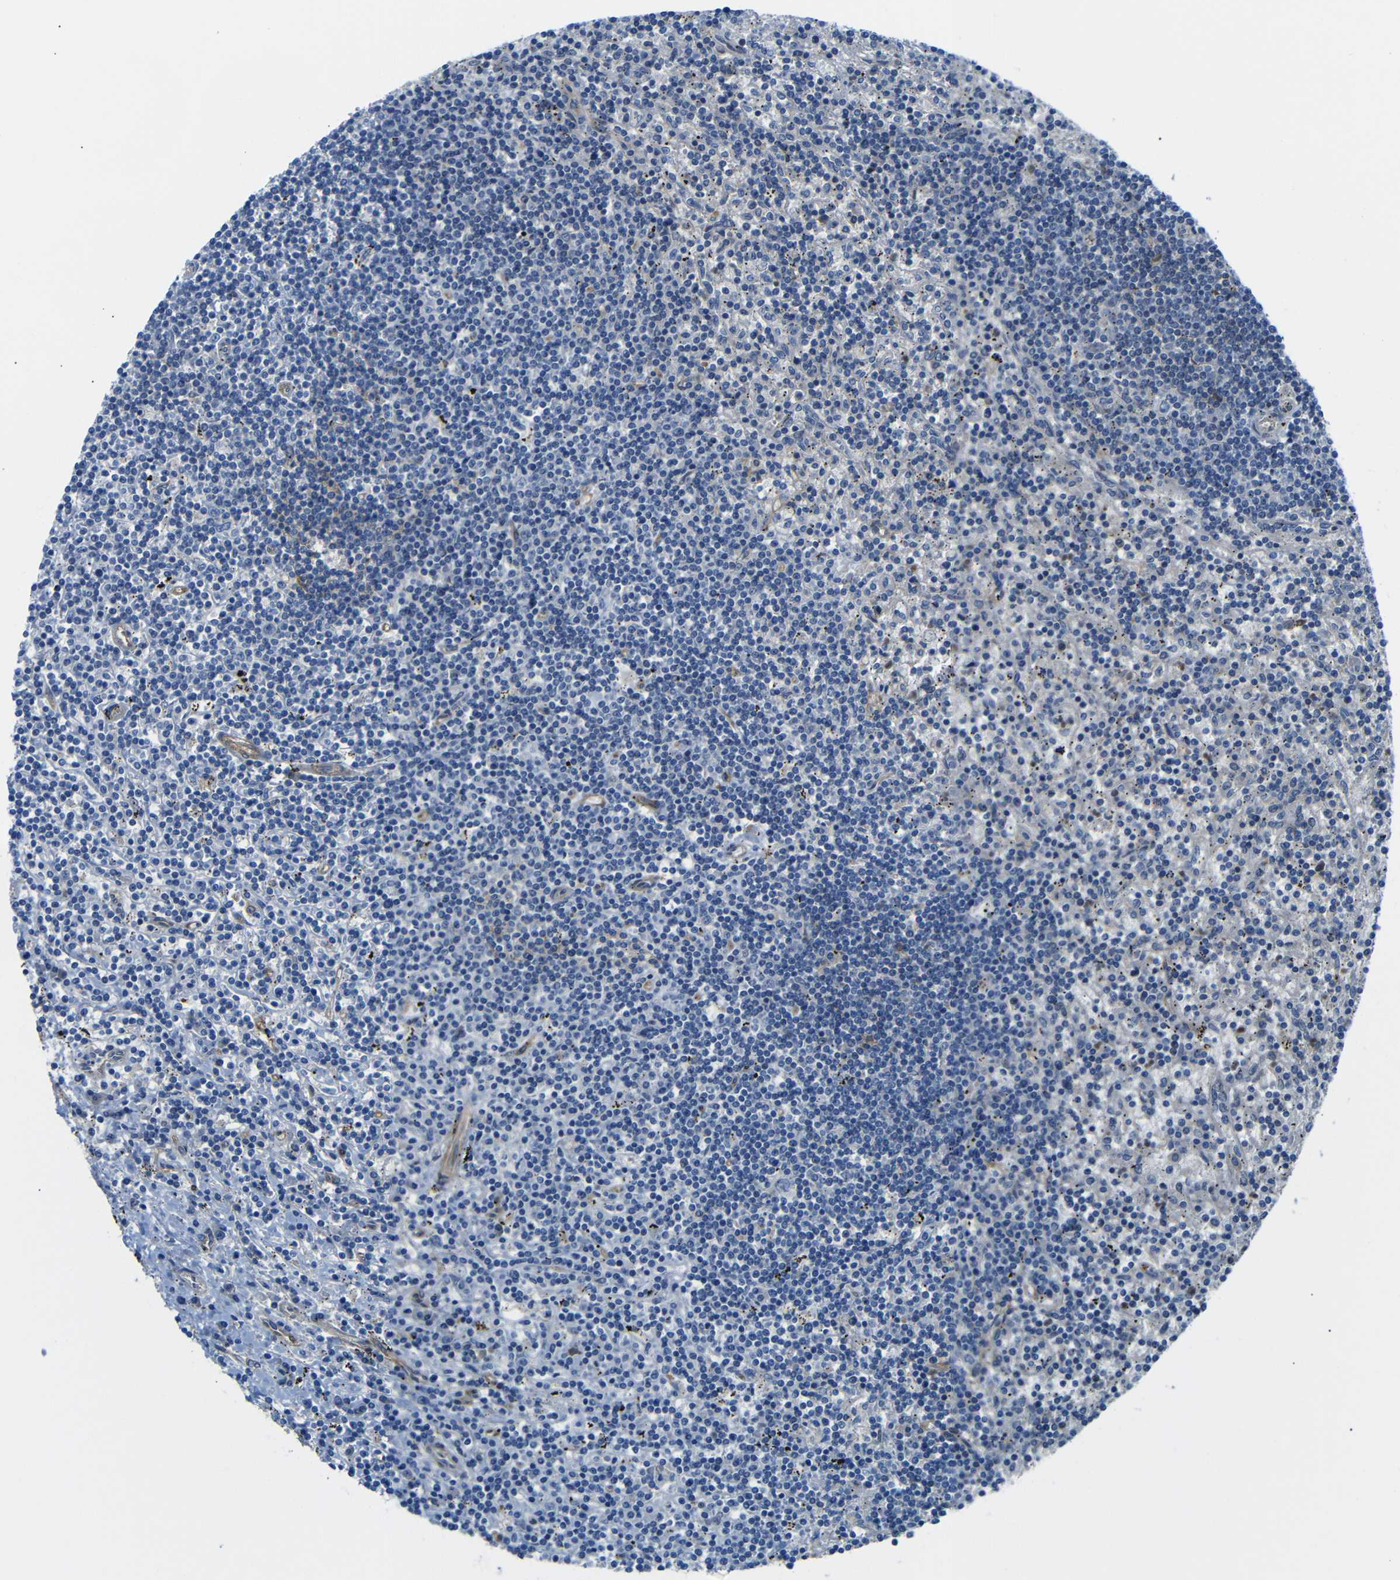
{"staining": {"intensity": "negative", "quantity": "none", "location": "none"}, "tissue": "lymphoma", "cell_type": "Tumor cells", "image_type": "cancer", "snomed": [{"axis": "morphology", "description": "Malignant lymphoma, non-Hodgkin's type, Low grade"}, {"axis": "topography", "description": "Spleen"}], "caption": "DAB (3,3'-diaminobenzidine) immunohistochemical staining of human low-grade malignant lymphoma, non-Hodgkin's type exhibits no significant expression in tumor cells.", "gene": "MYO1B", "patient": {"sex": "male", "age": 76}}